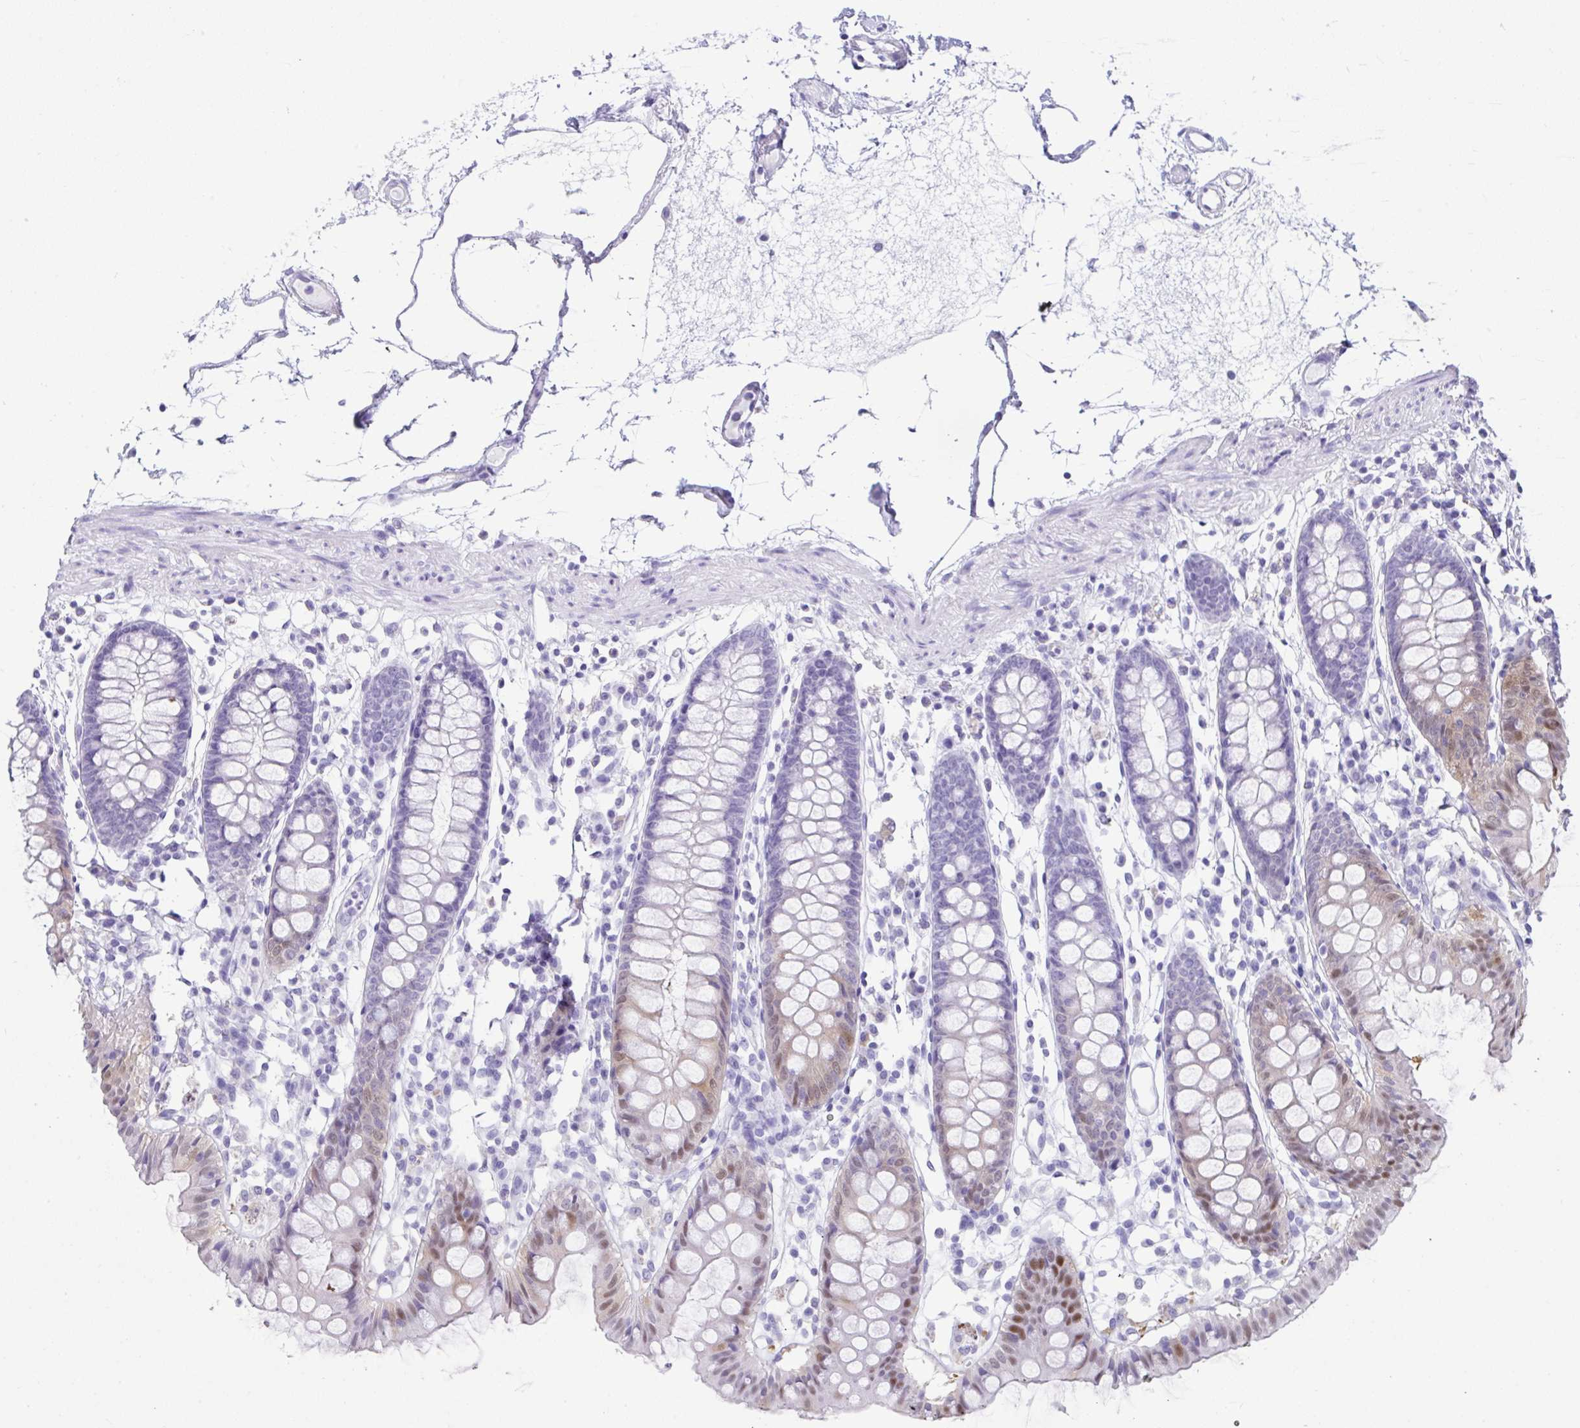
{"staining": {"intensity": "negative", "quantity": "none", "location": "none"}, "tissue": "colon", "cell_type": "Endothelial cells", "image_type": "normal", "snomed": [{"axis": "morphology", "description": "Normal tissue, NOS"}, {"axis": "topography", "description": "Colon"}], "caption": "A histopathology image of human colon is negative for staining in endothelial cells. (DAB IHC visualized using brightfield microscopy, high magnification).", "gene": "PSCA", "patient": {"sex": "female", "age": 84}}